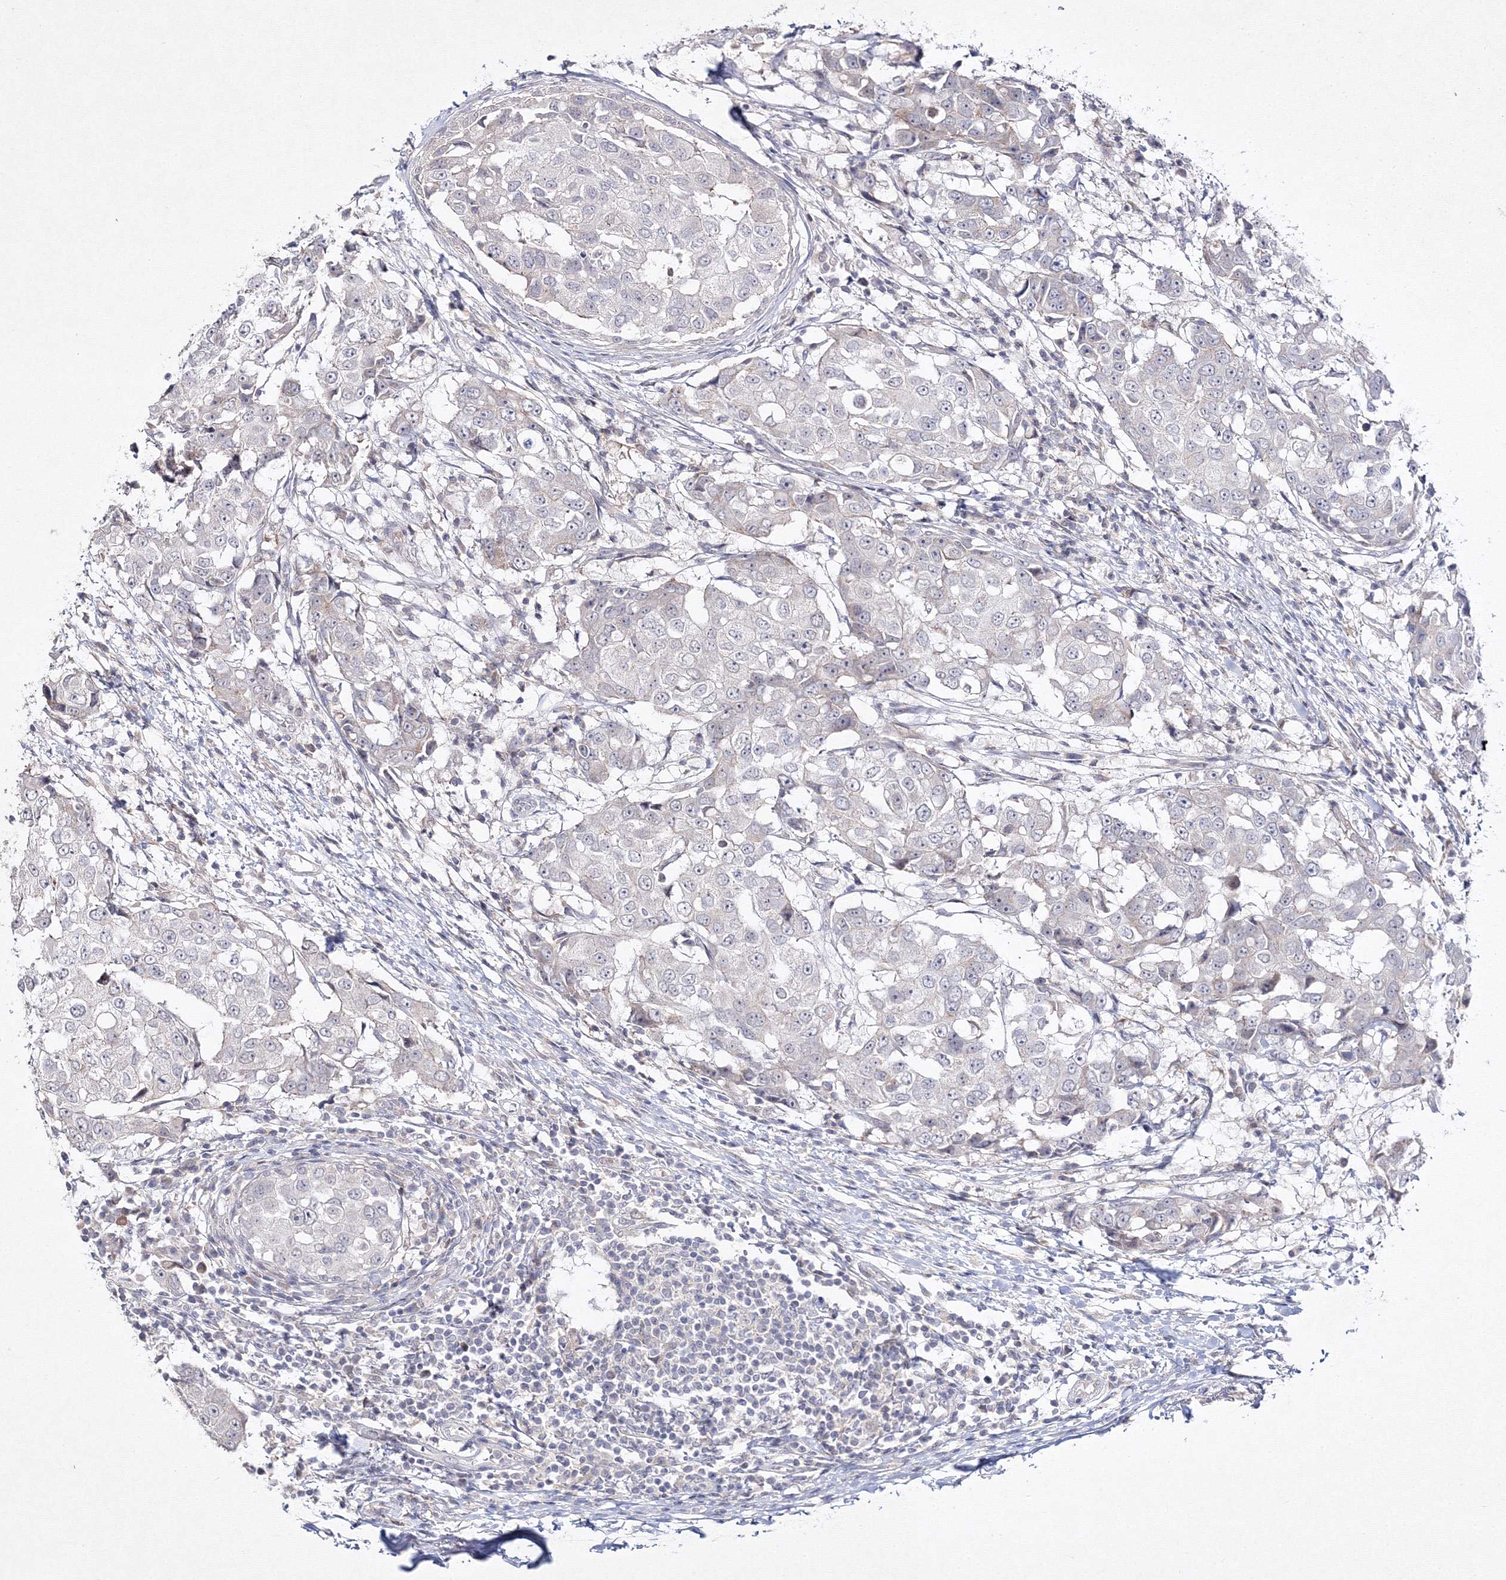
{"staining": {"intensity": "negative", "quantity": "none", "location": "none"}, "tissue": "breast cancer", "cell_type": "Tumor cells", "image_type": "cancer", "snomed": [{"axis": "morphology", "description": "Duct carcinoma"}, {"axis": "topography", "description": "Breast"}], "caption": "IHC micrograph of breast invasive ductal carcinoma stained for a protein (brown), which shows no staining in tumor cells.", "gene": "NEU4", "patient": {"sex": "female", "age": 27}}